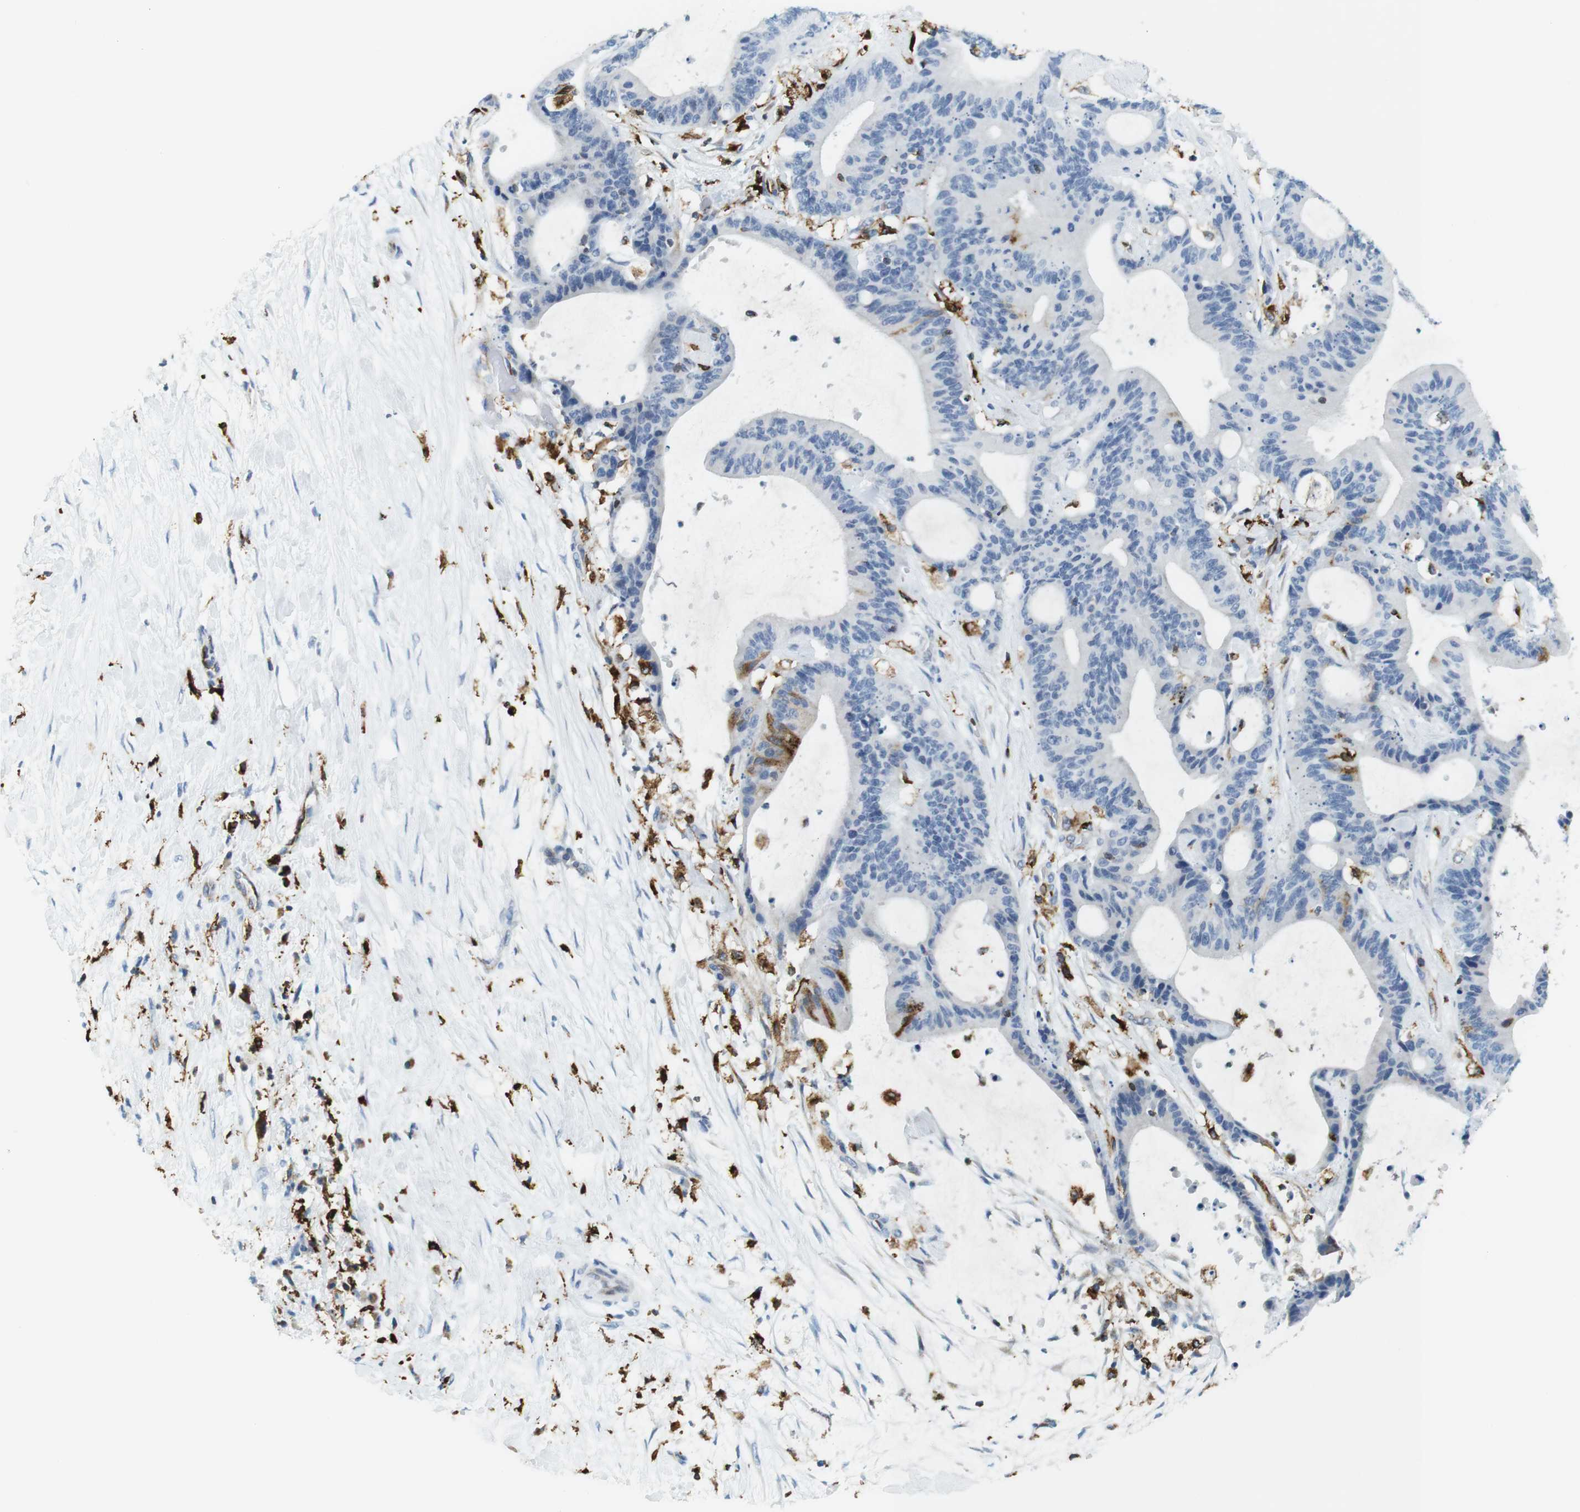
{"staining": {"intensity": "negative", "quantity": "none", "location": "none"}, "tissue": "liver cancer", "cell_type": "Tumor cells", "image_type": "cancer", "snomed": [{"axis": "morphology", "description": "Cholangiocarcinoma"}, {"axis": "topography", "description": "Liver"}], "caption": "This is a micrograph of IHC staining of liver cancer (cholangiocarcinoma), which shows no staining in tumor cells.", "gene": "CIITA", "patient": {"sex": "female", "age": 73}}